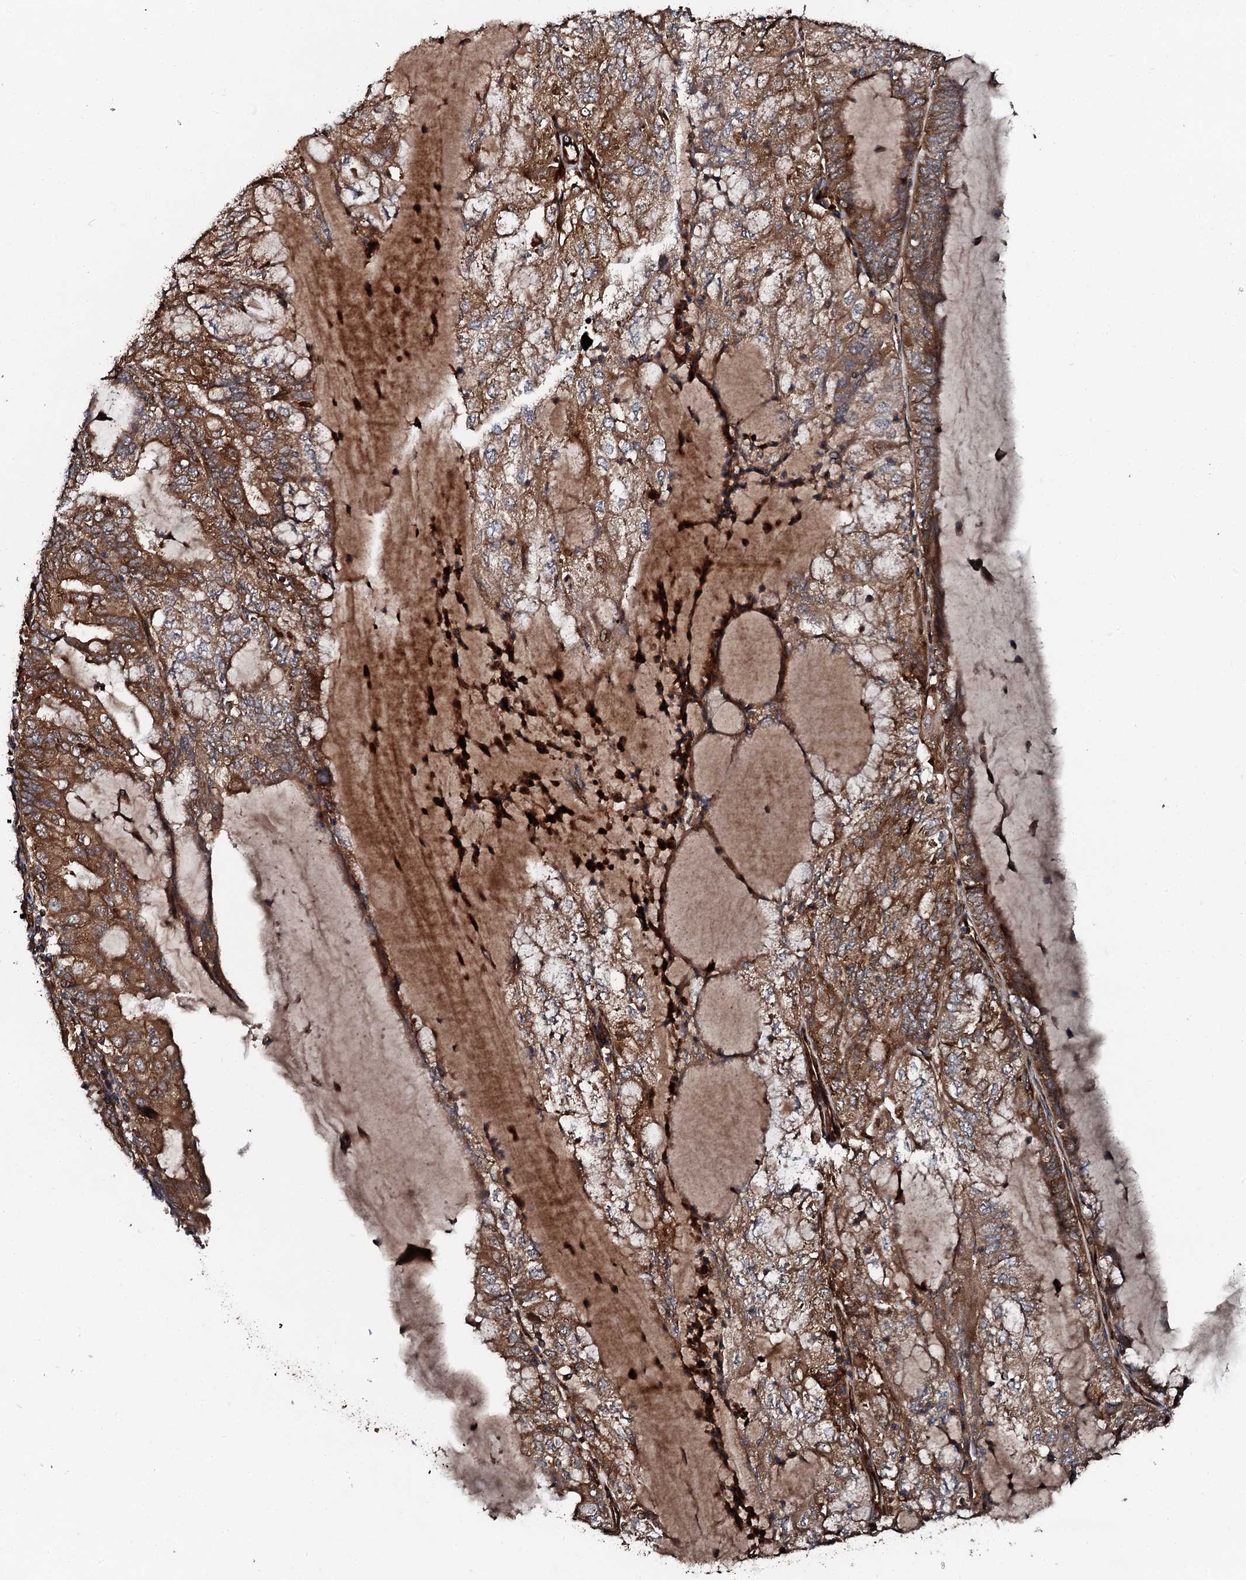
{"staining": {"intensity": "strong", "quantity": ">75%", "location": "cytoplasmic/membranous"}, "tissue": "endometrial cancer", "cell_type": "Tumor cells", "image_type": "cancer", "snomed": [{"axis": "morphology", "description": "Adenocarcinoma, NOS"}, {"axis": "topography", "description": "Endometrium"}], "caption": "Immunohistochemistry (DAB (3,3'-diaminobenzidine)) staining of human endometrial cancer reveals strong cytoplasmic/membranous protein staining in approximately >75% of tumor cells. The staining is performed using DAB brown chromogen to label protein expression. The nuclei are counter-stained blue using hematoxylin.", "gene": "FLYWCH1", "patient": {"sex": "female", "age": 81}}